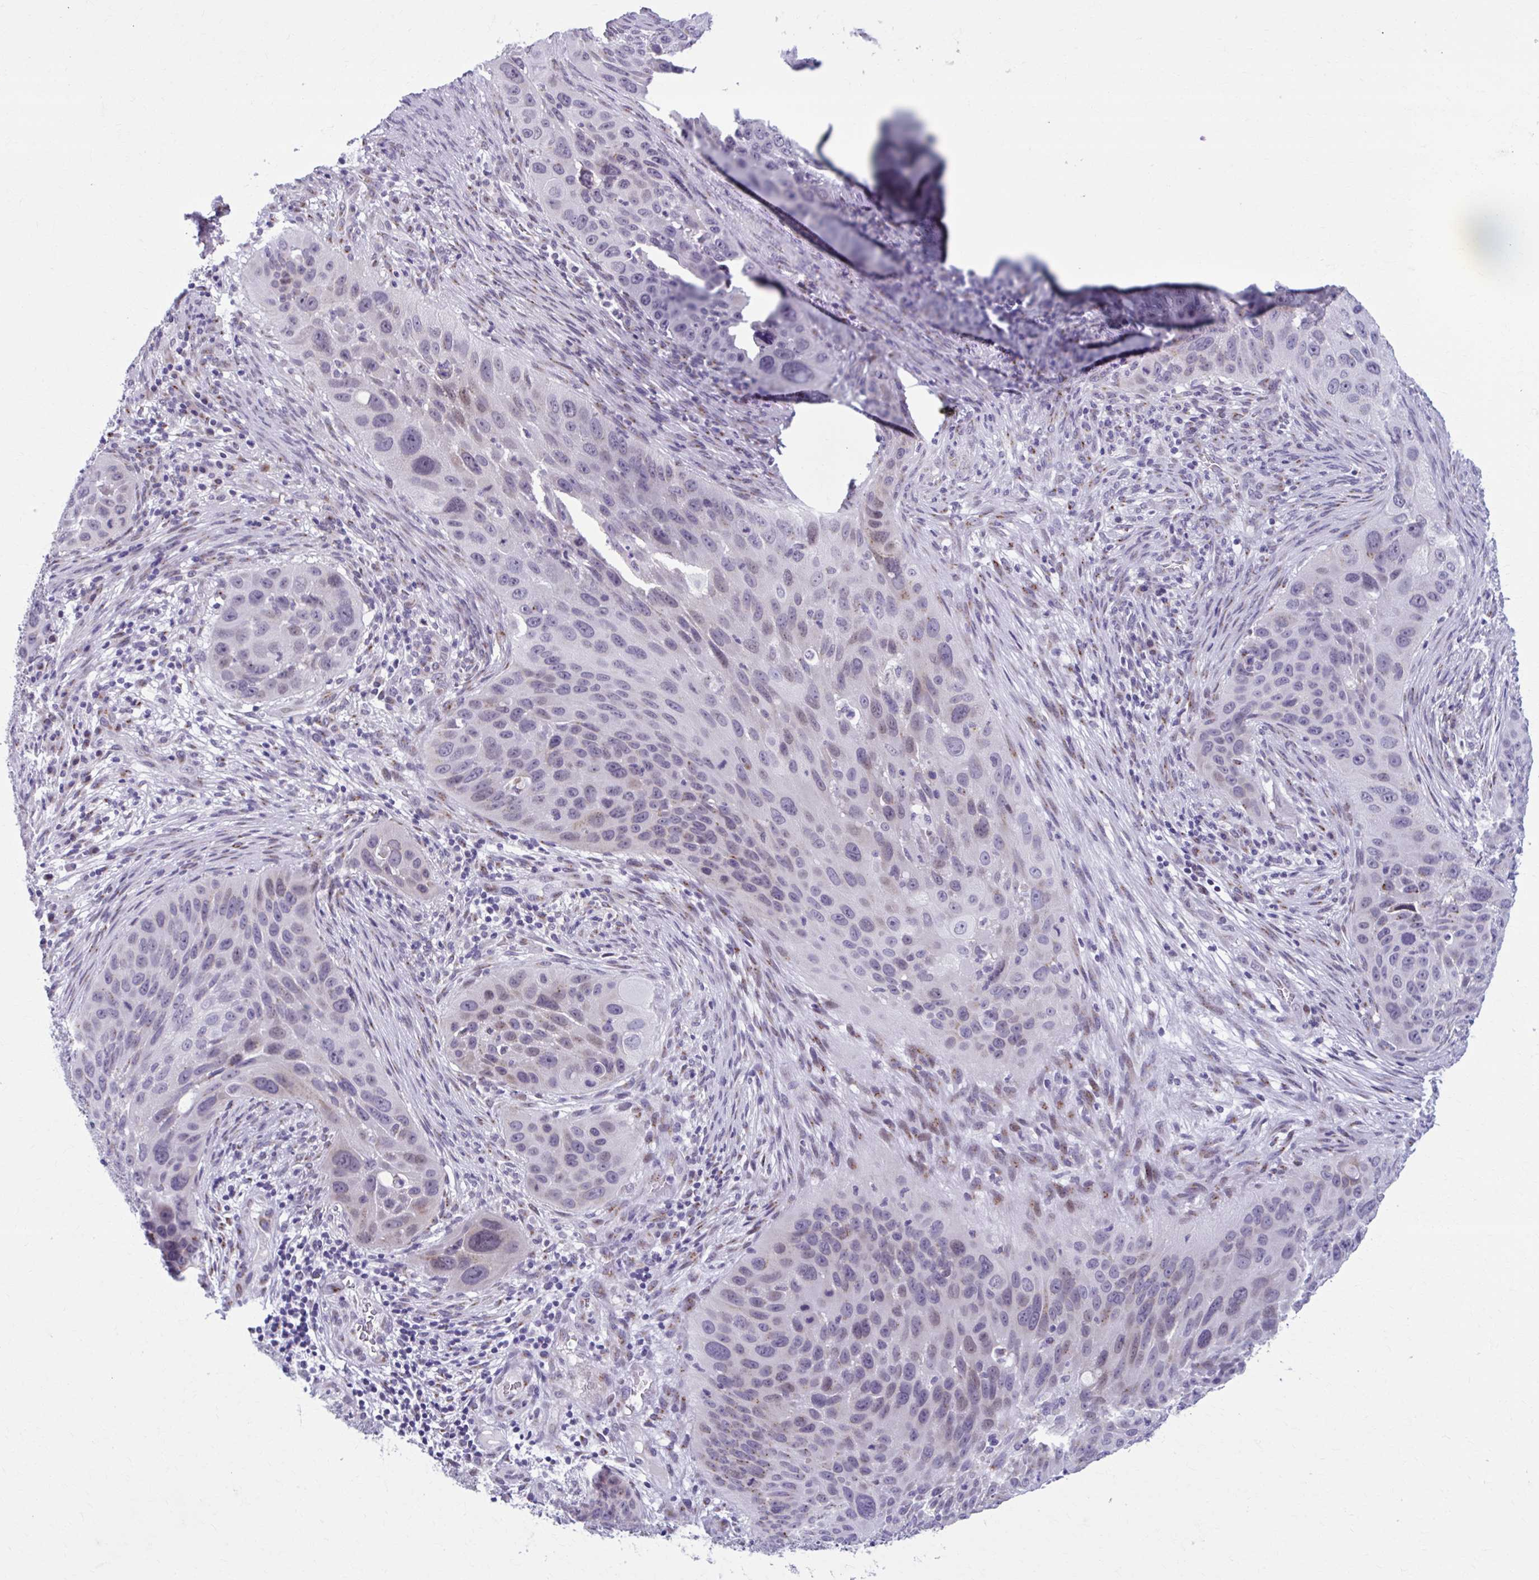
{"staining": {"intensity": "moderate", "quantity": "<25%", "location": "nuclear"}, "tissue": "lung cancer", "cell_type": "Tumor cells", "image_type": "cancer", "snomed": [{"axis": "morphology", "description": "Squamous cell carcinoma, NOS"}, {"axis": "topography", "description": "Lung"}], "caption": "Protein analysis of lung cancer (squamous cell carcinoma) tissue exhibits moderate nuclear expression in about <25% of tumor cells.", "gene": "ZNF682", "patient": {"sex": "male", "age": 63}}